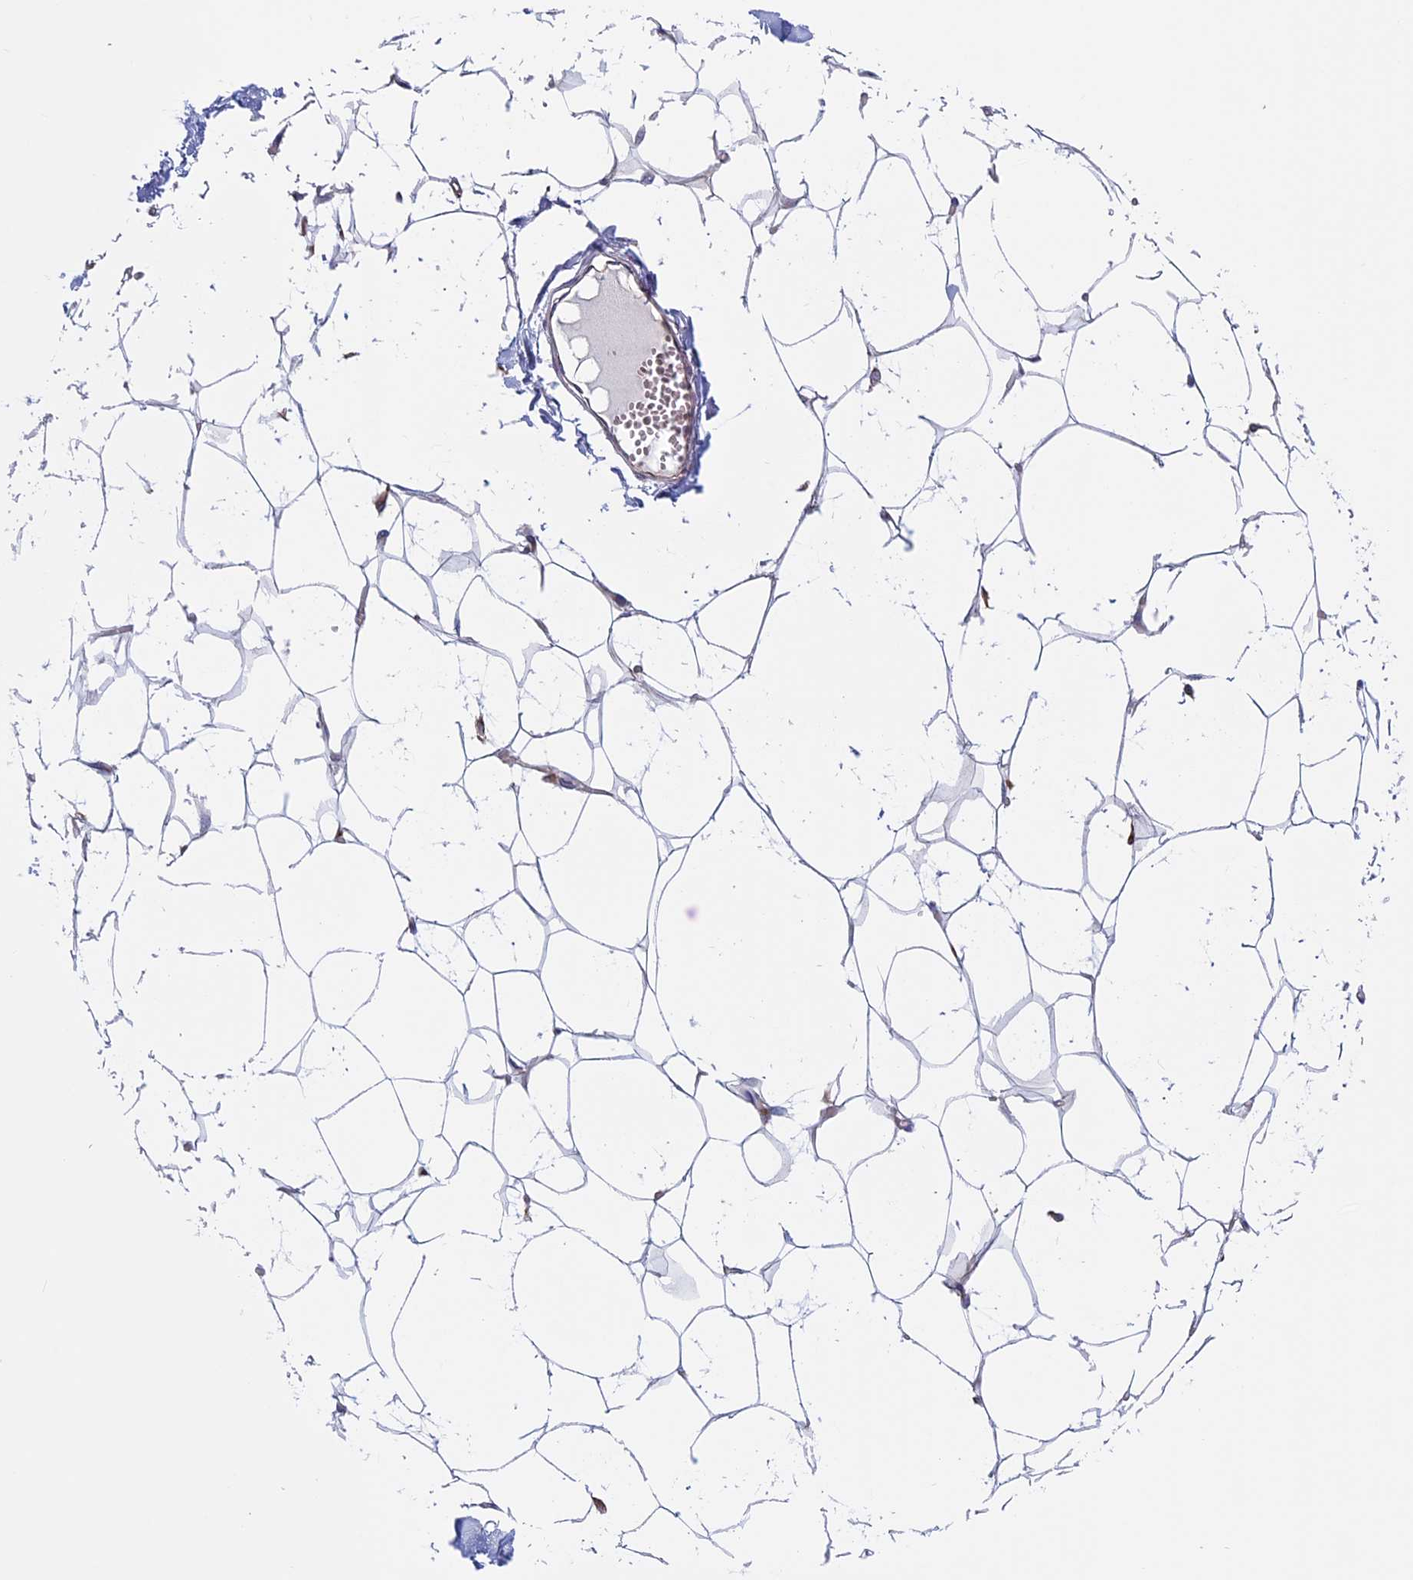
{"staining": {"intensity": "negative", "quantity": "none", "location": "none"}, "tissue": "breast", "cell_type": "Adipocytes", "image_type": "normal", "snomed": [{"axis": "morphology", "description": "Normal tissue, NOS"}, {"axis": "topography", "description": "Breast"}], "caption": "Immunohistochemistry (IHC) of unremarkable human breast displays no expression in adipocytes.", "gene": "BCL2L10", "patient": {"sex": "female", "age": 27}}